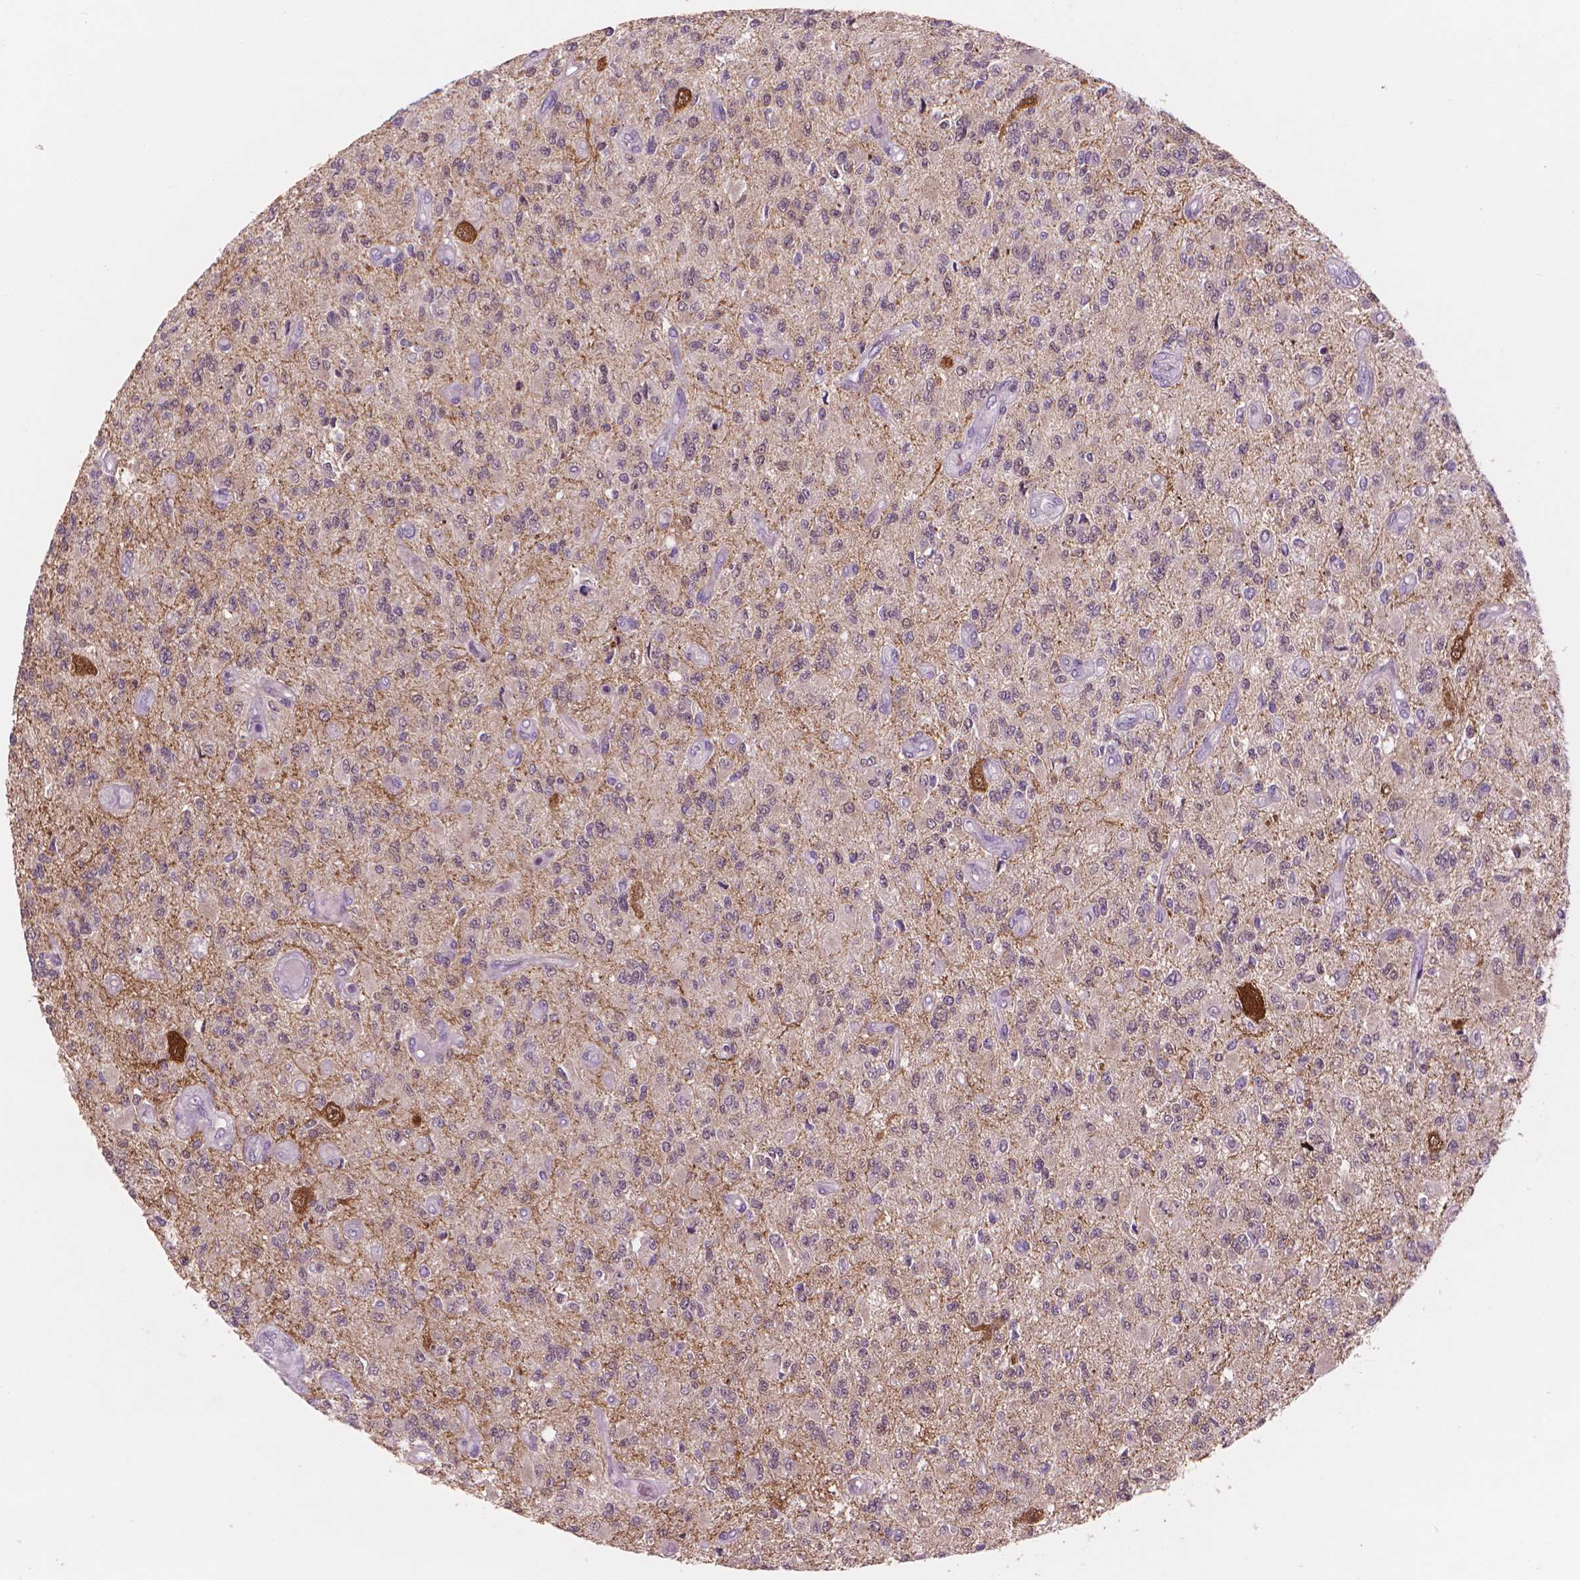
{"staining": {"intensity": "negative", "quantity": "none", "location": "none"}, "tissue": "glioma", "cell_type": "Tumor cells", "image_type": "cancer", "snomed": [{"axis": "morphology", "description": "Glioma, malignant, High grade"}, {"axis": "topography", "description": "Brain"}], "caption": "IHC histopathology image of human glioma stained for a protein (brown), which demonstrates no expression in tumor cells.", "gene": "ENO2", "patient": {"sex": "female", "age": 63}}